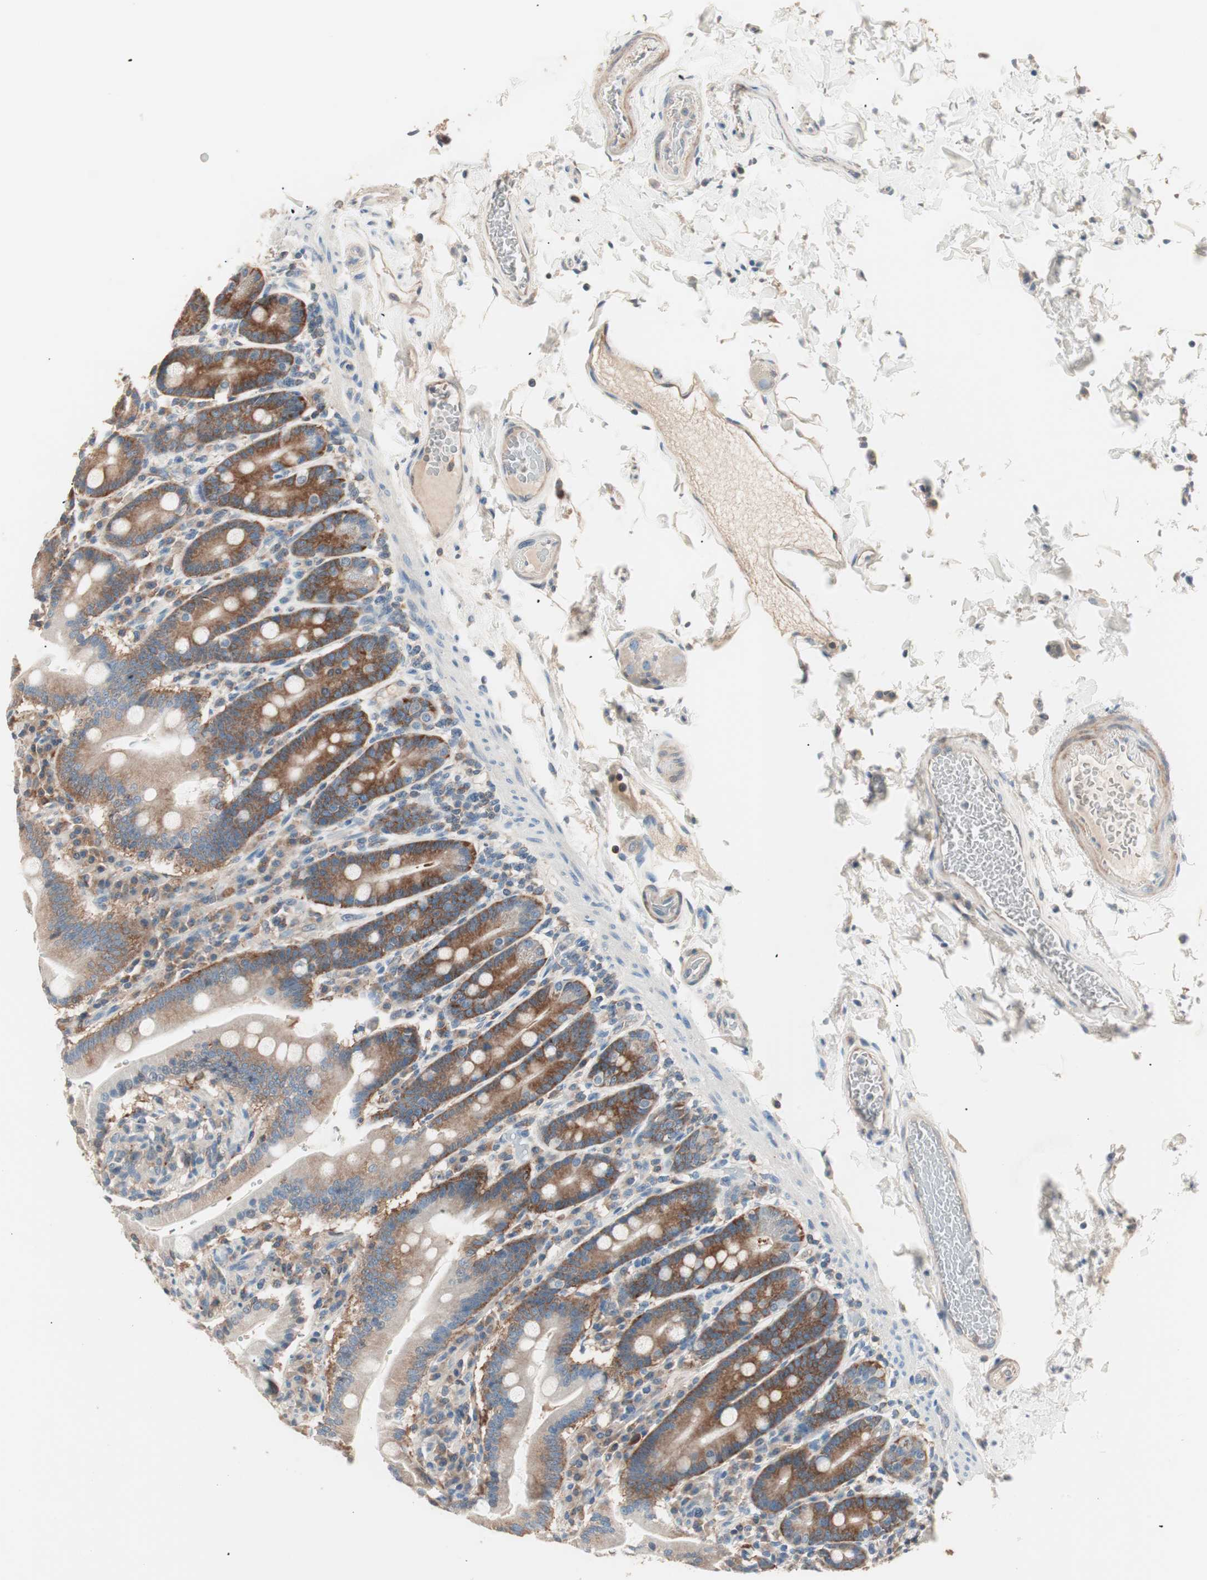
{"staining": {"intensity": "moderate", "quantity": ">75%", "location": "cytoplasmic/membranous"}, "tissue": "duodenum", "cell_type": "Glandular cells", "image_type": "normal", "snomed": [{"axis": "morphology", "description": "Normal tissue, NOS"}, {"axis": "topography", "description": "Small intestine, NOS"}], "caption": "Human duodenum stained with a brown dye reveals moderate cytoplasmic/membranous positive positivity in approximately >75% of glandular cells.", "gene": "RAD54B", "patient": {"sex": "female", "age": 71}}